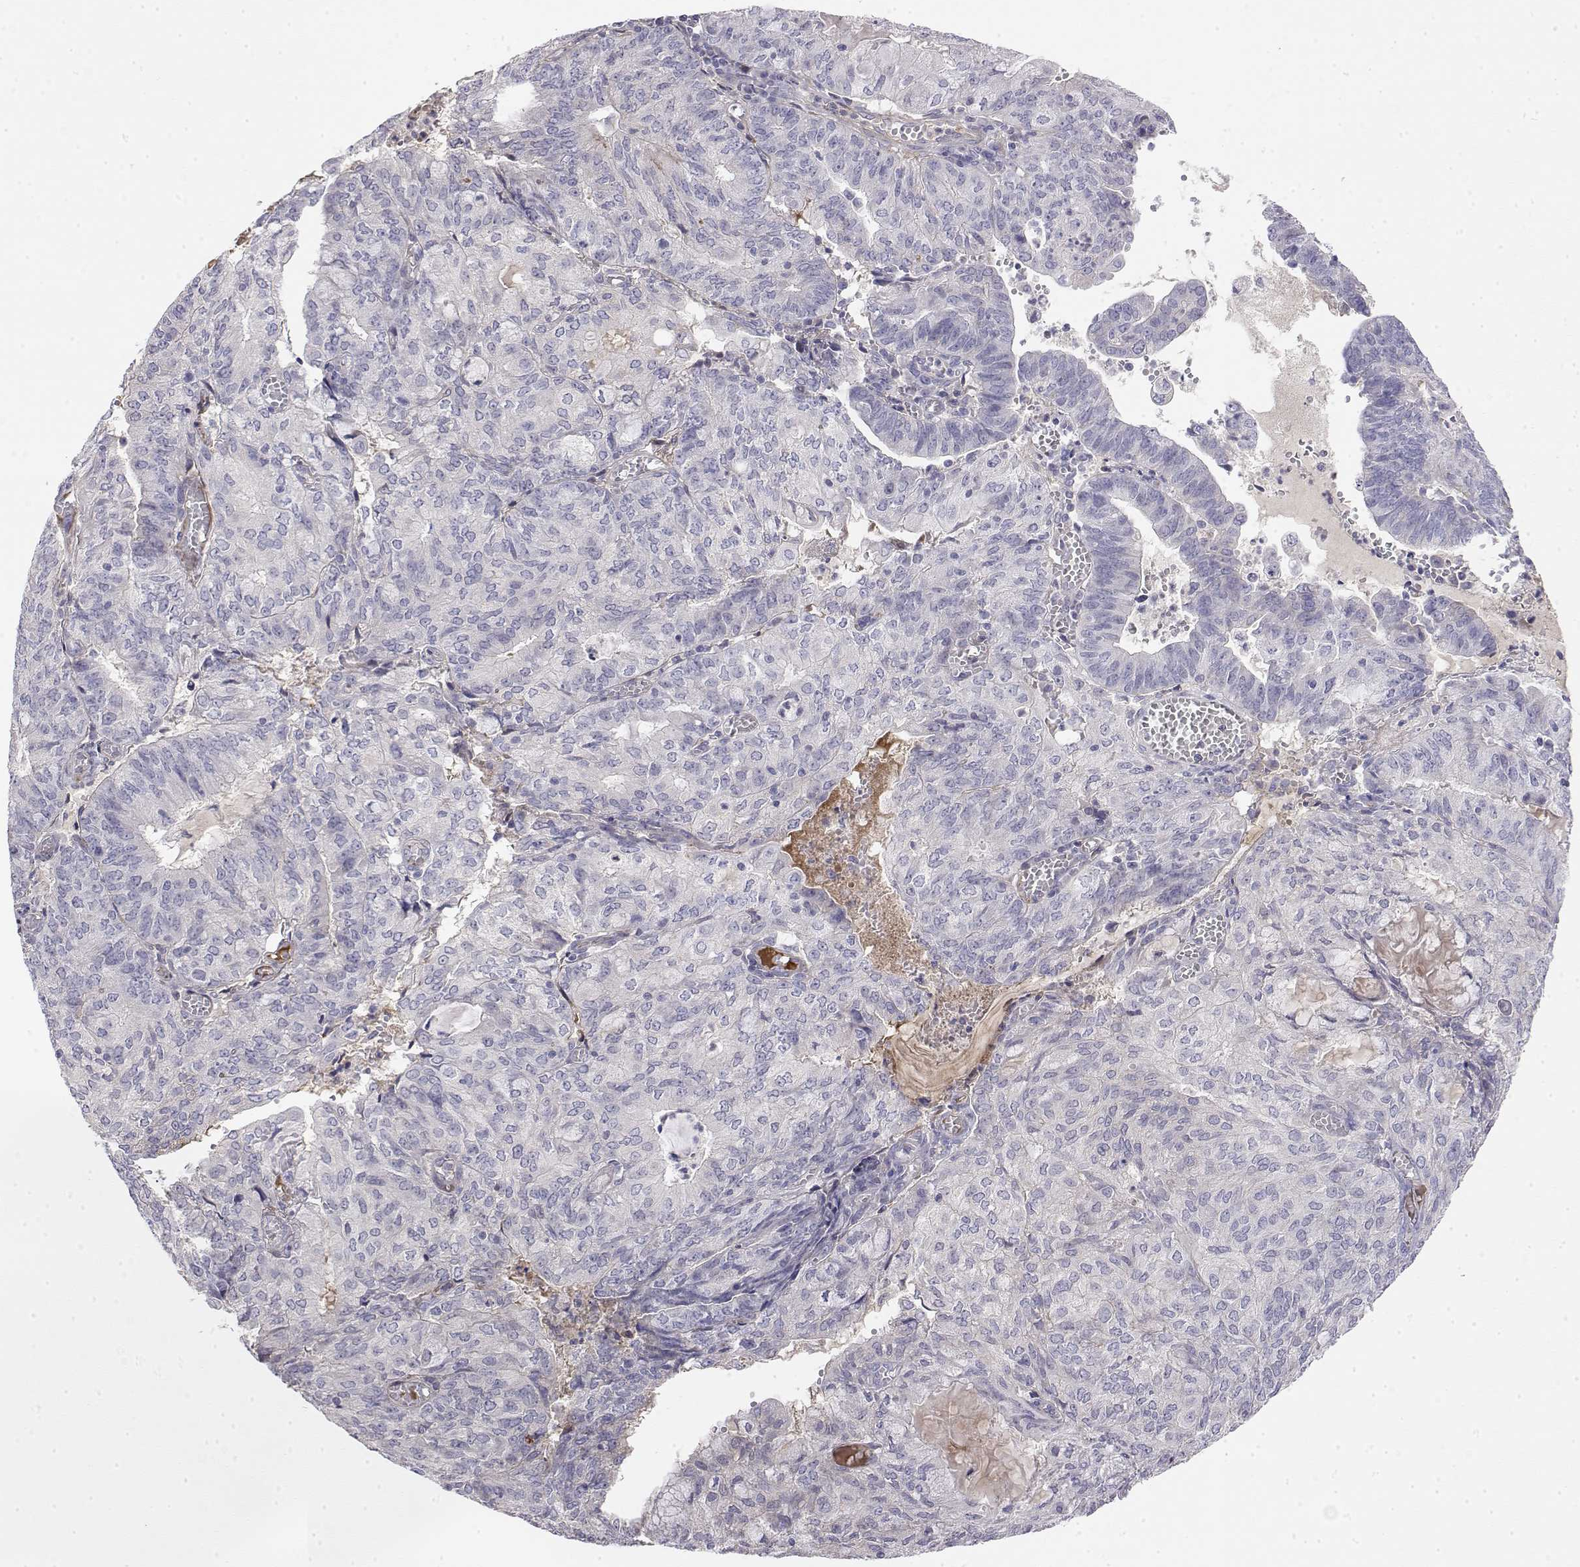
{"staining": {"intensity": "negative", "quantity": "none", "location": "none"}, "tissue": "endometrial cancer", "cell_type": "Tumor cells", "image_type": "cancer", "snomed": [{"axis": "morphology", "description": "Adenocarcinoma, NOS"}, {"axis": "topography", "description": "Endometrium"}], "caption": "An immunohistochemistry (IHC) image of endometrial cancer (adenocarcinoma) is shown. There is no staining in tumor cells of endometrial cancer (adenocarcinoma).", "gene": "GGACT", "patient": {"sex": "female", "age": 82}}